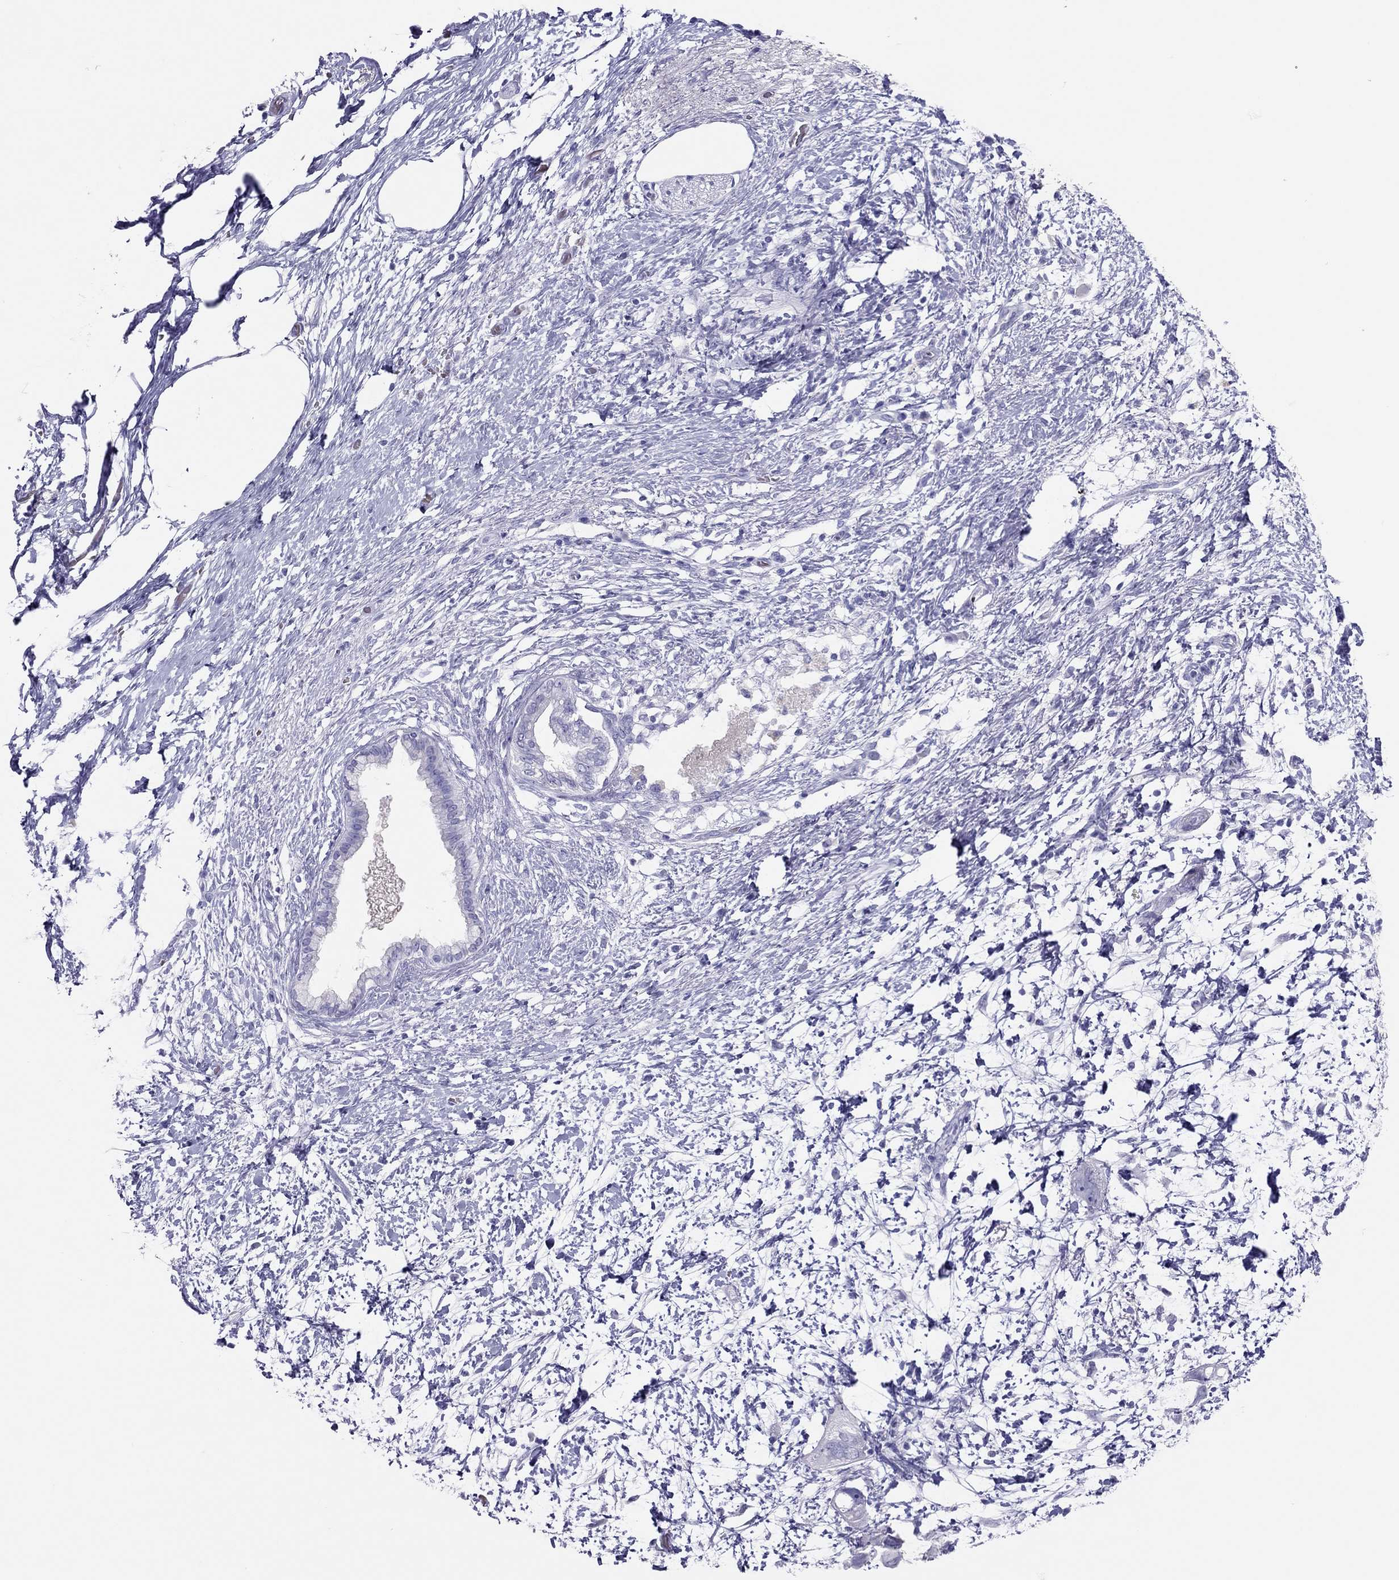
{"staining": {"intensity": "negative", "quantity": "none", "location": "none"}, "tissue": "pancreatic cancer", "cell_type": "Tumor cells", "image_type": "cancer", "snomed": [{"axis": "morphology", "description": "Adenocarcinoma, NOS"}, {"axis": "topography", "description": "Pancreas"}], "caption": "Tumor cells show no significant positivity in pancreatic cancer.", "gene": "TSHB", "patient": {"sex": "female", "age": 72}}